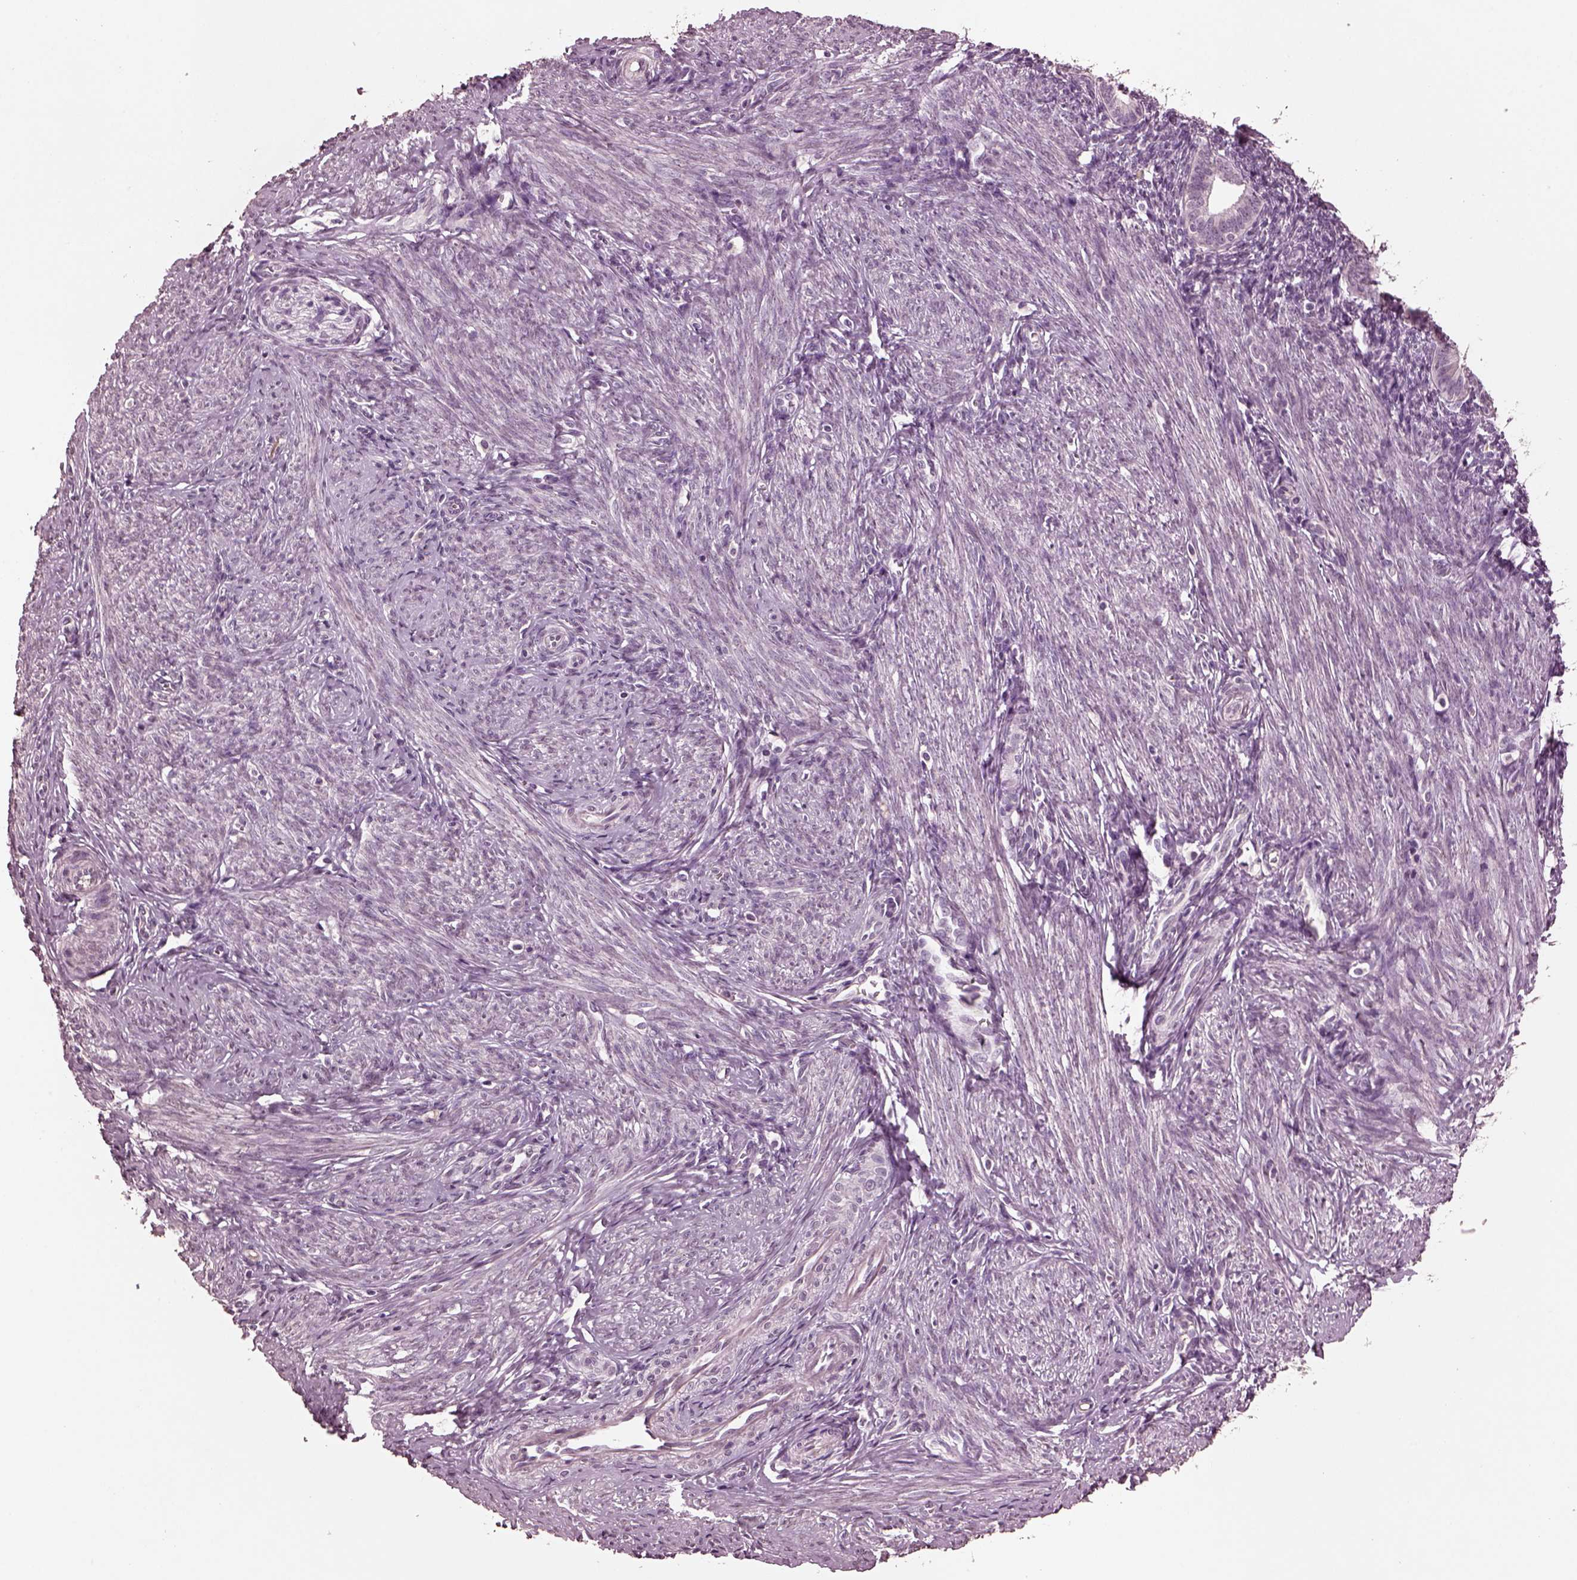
{"staining": {"intensity": "negative", "quantity": "none", "location": "none"}, "tissue": "endometrium", "cell_type": "Cells in endometrial stroma", "image_type": "normal", "snomed": [{"axis": "morphology", "description": "Normal tissue, NOS"}, {"axis": "topography", "description": "Endometrium"}], "caption": "Endometrium was stained to show a protein in brown. There is no significant expression in cells in endometrial stroma. (DAB immunohistochemistry (IHC) visualized using brightfield microscopy, high magnification).", "gene": "IL18RAP", "patient": {"sex": "female", "age": 40}}